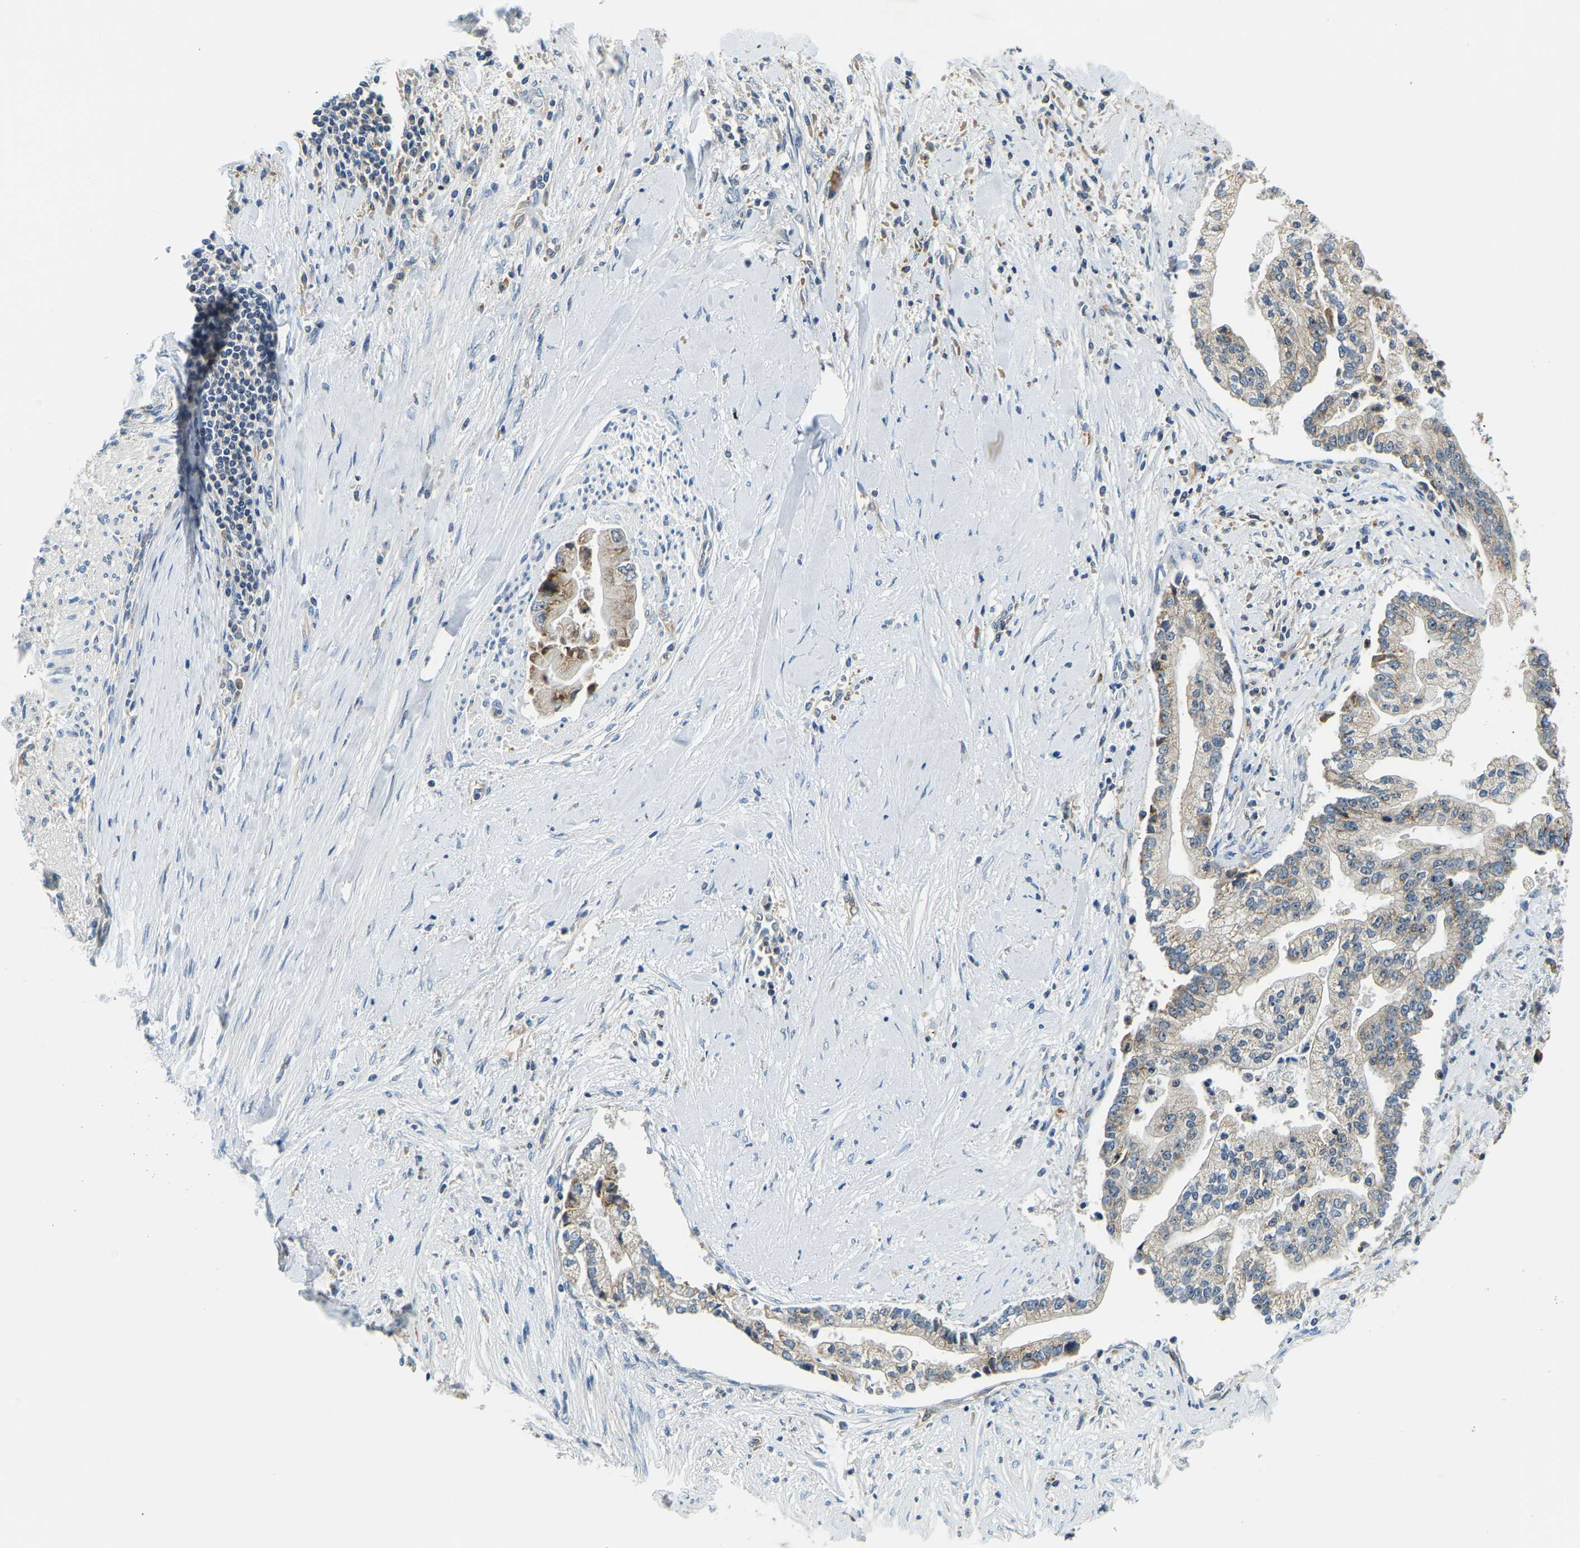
{"staining": {"intensity": "moderate", "quantity": "25%-75%", "location": "cytoplasmic/membranous"}, "tissue": "liver cancer", "cell_type": "Tumor cells", "image_type": "cancer", "snomed": [{"axis": "morphology", "description": "Cholangiocarcinoma"}, {"axis": "topography", "description": "Liver"}], "caption": "Tumor cells show medium levels of moderate cytoplasmic/membranous expression in about 25%-75% of cells in human liver cancer (cholangiocarcinoma). Immunohistochemistry stains the protein in brown and the nuclei are stained blue.", "gene": "RRP1", "patient": {"sex": "male", "age": 50}}